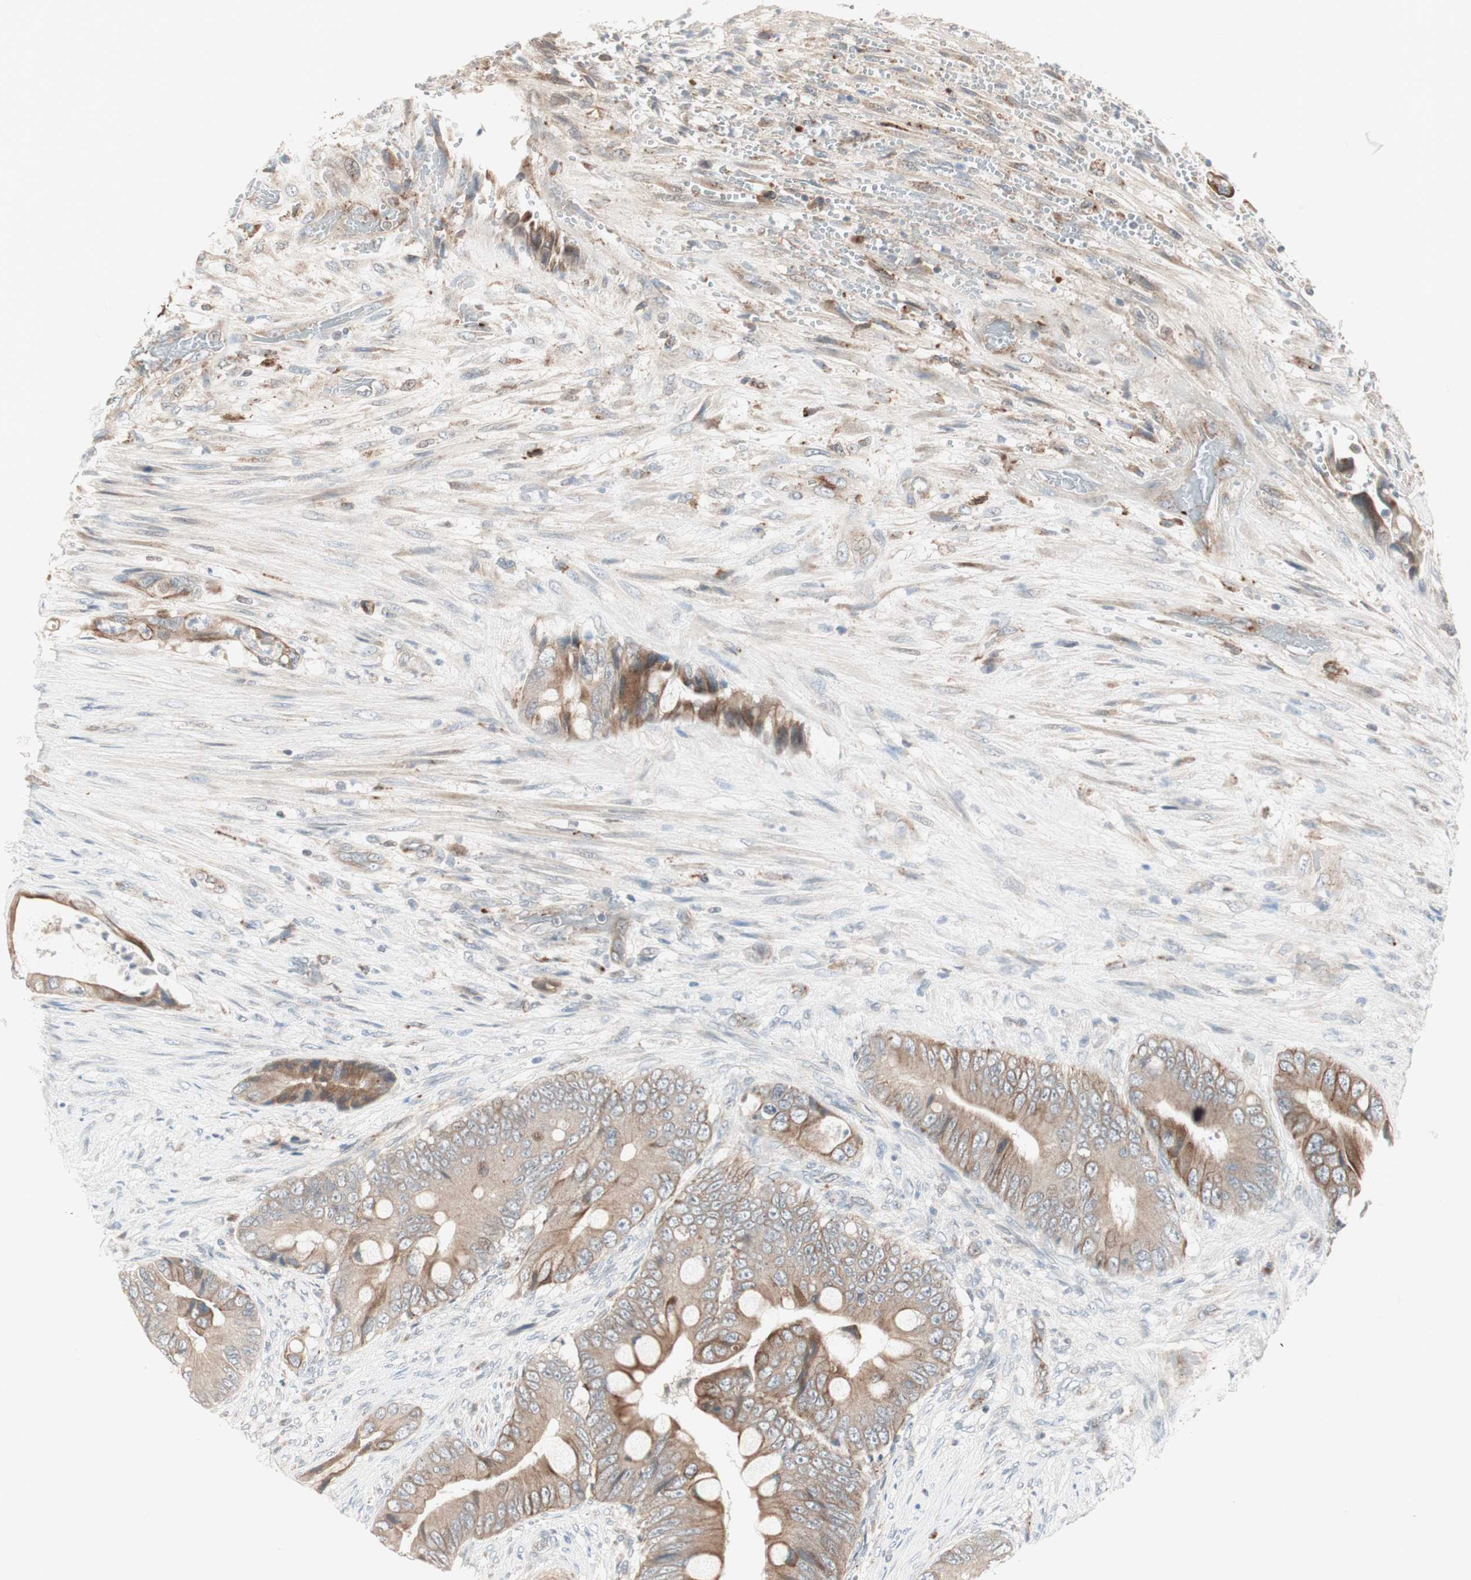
{"staining": {"intensity": "moderate", "quantity": "25%-75%", "location": "cytoplasmic/membranous"}, "tissue": "colorectal cancer", "cell_type": "Tumor cells", "image_type": "cancer", "snomed": [{"axis": "morphology", "description": "Adenocarcinoma, NOS"}, {"axis": "topography", "description": "Rectum"}], "caption": "Protein staining of colorectal cancer (adenocarcinoma) tissue exhibits moderate cytoplasmic/membranous staining in approximately 25%-75% of tumor cells.", "gene": "FGFR4", "patient": {"sex": "female", "age": 77}}